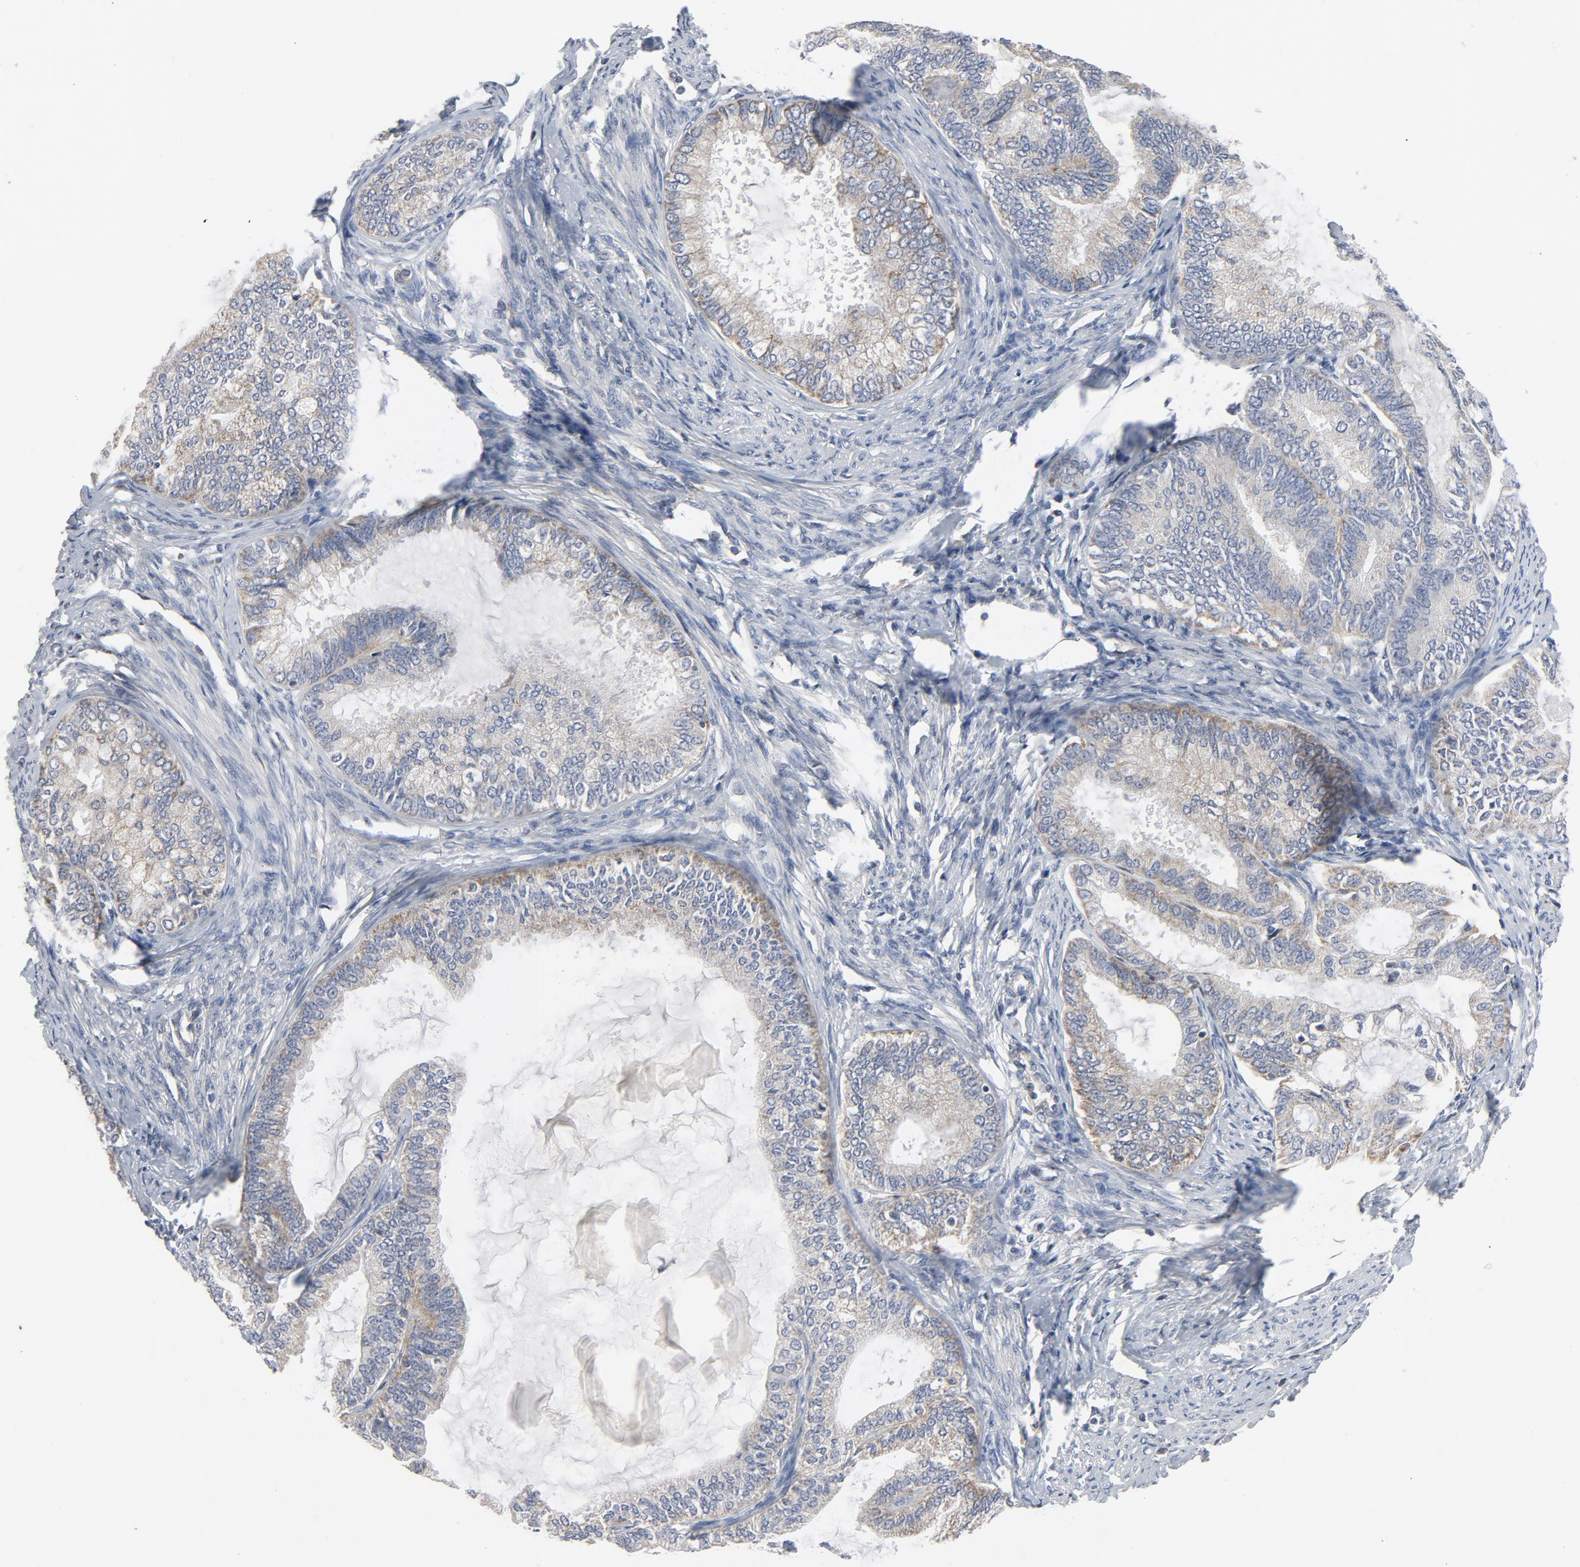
{"staining": {"intensity": "weak", "quantity": ">75%", "location": "cytoplasmic/membranous"}, "tissue": "endometrial cancer", "cell_type": "Tumor cells", "image_type": "cancer", "snomed": [{"axis": "morphology", "description": "Adenocarcinoma, NOS"}, {"axis": "topography", "description": "Endometrium"}], "caption": "Protein positivity by immunohistochemistry (IHC) displays weak cytoplasmic/membranous staining in about >75% of tumor cells in endometrial cancer. (DAB = brown stain, brightfield microscopy at high magnification).", "gene": "C14orf119", "patient": {"sex": "female", "age": 86}}